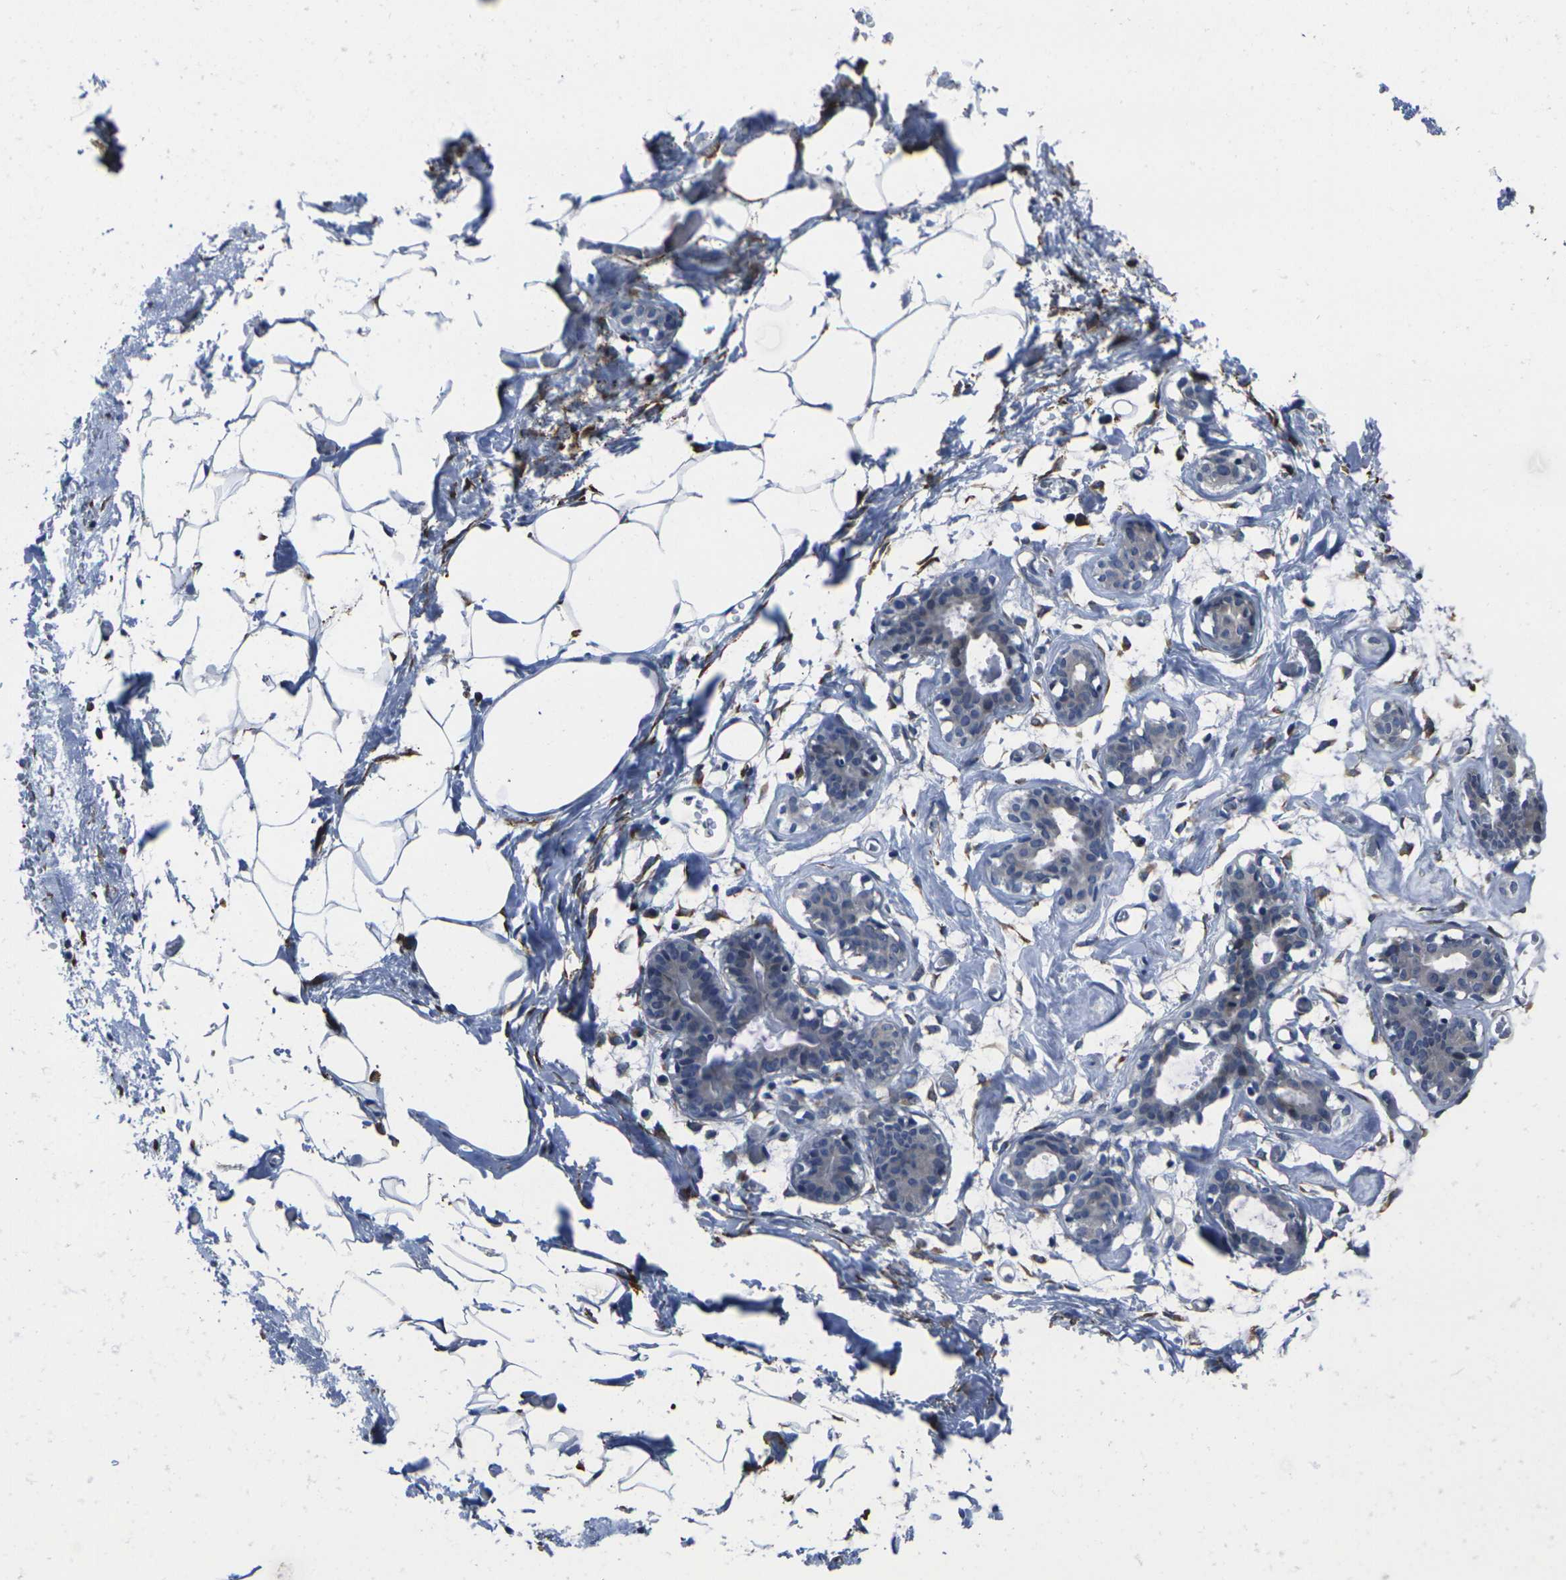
{"staining": {"intensity": "negative", "quantity": "none", "location": "none"}, "tissue": "adipose tissue", "cell_type": "Adipocytes", "image_type": "normal", "snomed": [{"axis": "morphology", "description": "Normal tissue, NOS"}, {"axis": "topography", "description": "Breast"}, {"axis": "topography", "description": "Adipose tissue"}], "caption": "The image reveals no significant positivity in adipocytes of adipose tissue.", "gene": "CYP2C8", "patient": {"sex": "female", "age": 25}}